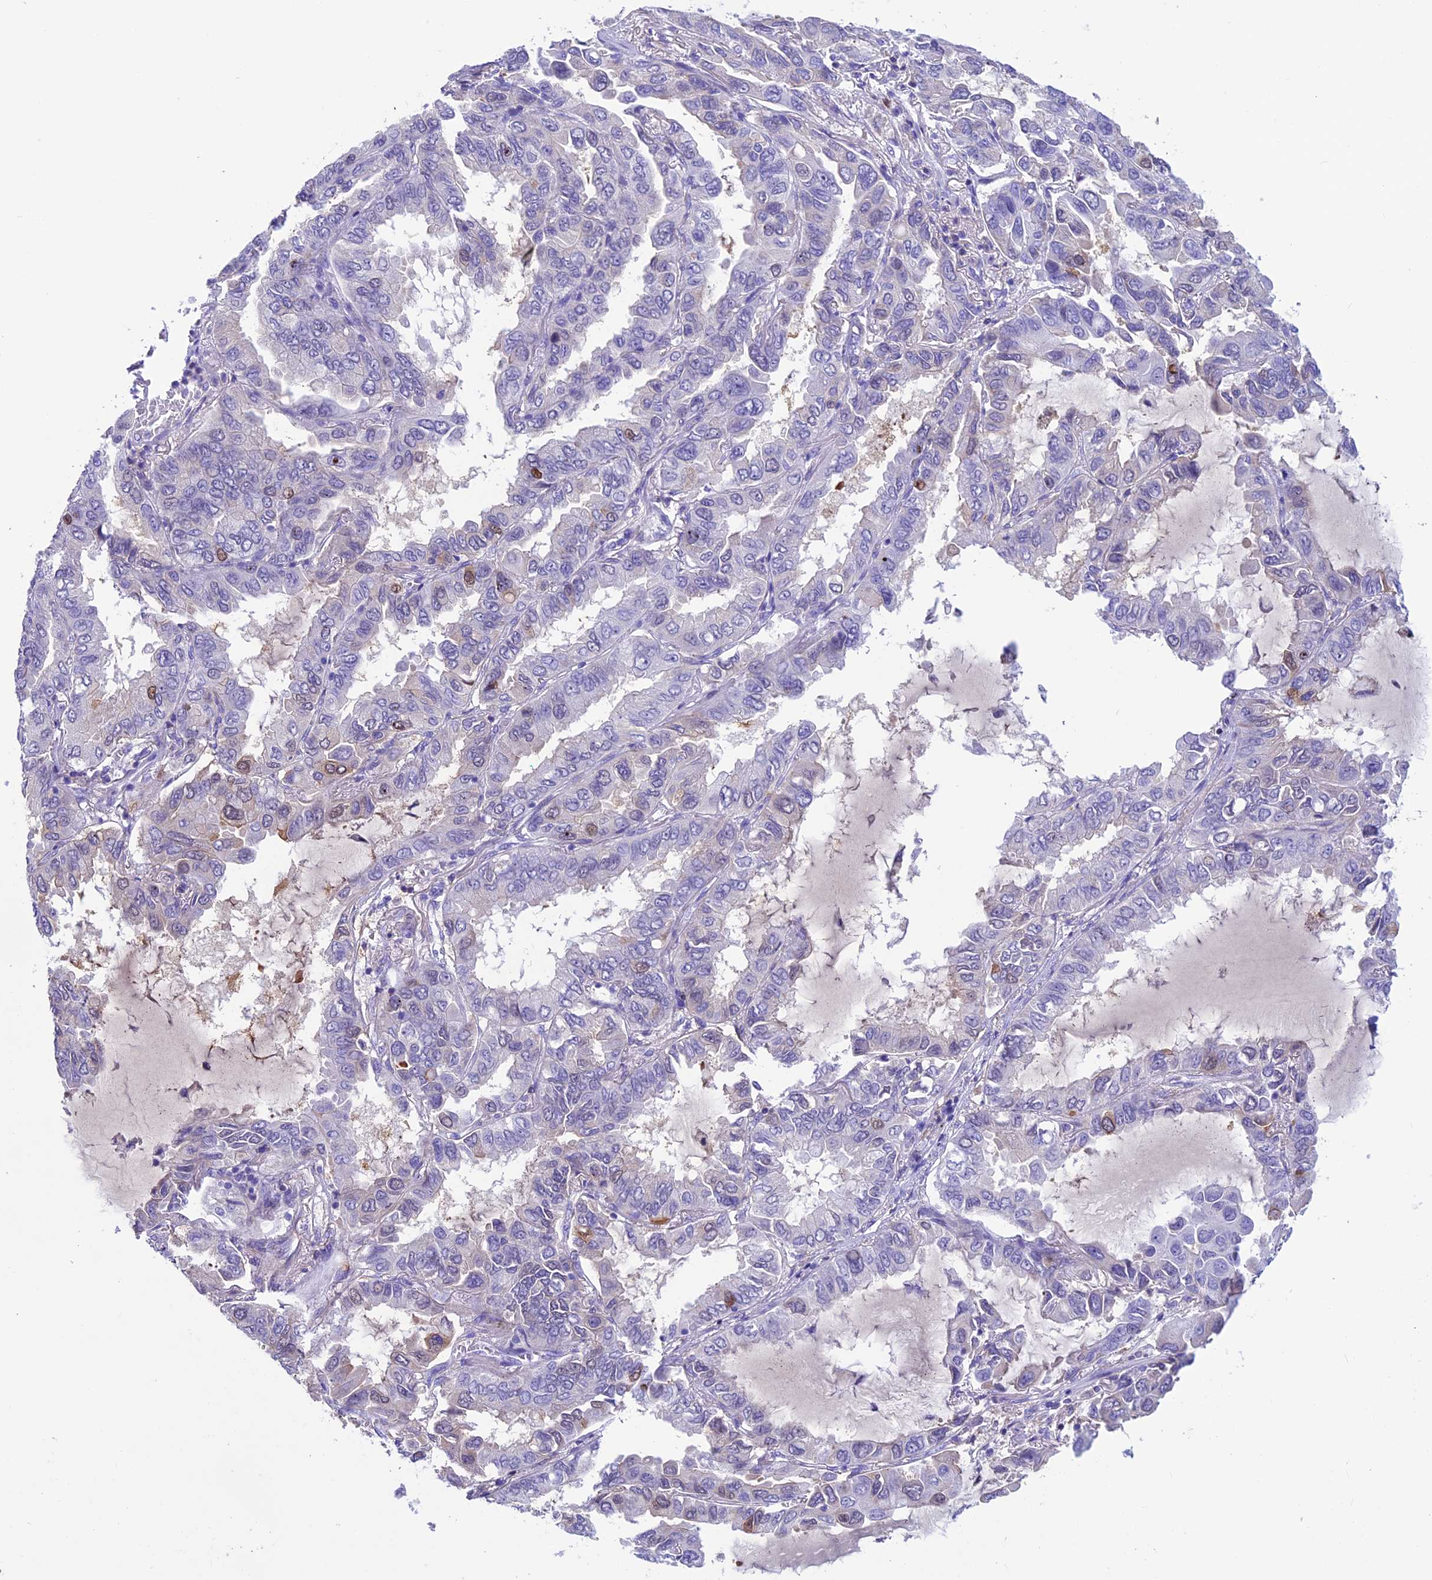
{"staining": {"intensity": "negative", "quantity": "none", "location": "none"}, "tissue": "lung cancer", "cell_type": "Tumor cells", "image_type": "cancer", "snomed": [{"axis": "morphology", "description": "Adenocarcinoma, NOS"}, {"axis": "topography", "description": "Lung"}], "caption": "A histopathology image of human lung adenocarcinoma is negative for staining in tumor cells. The staining is performed using DAB brown chromogen with nuclei counter-stained in using hematoxylin.", "gene": "IGSF6", "patient": {"sex": "male", "age": 64}}